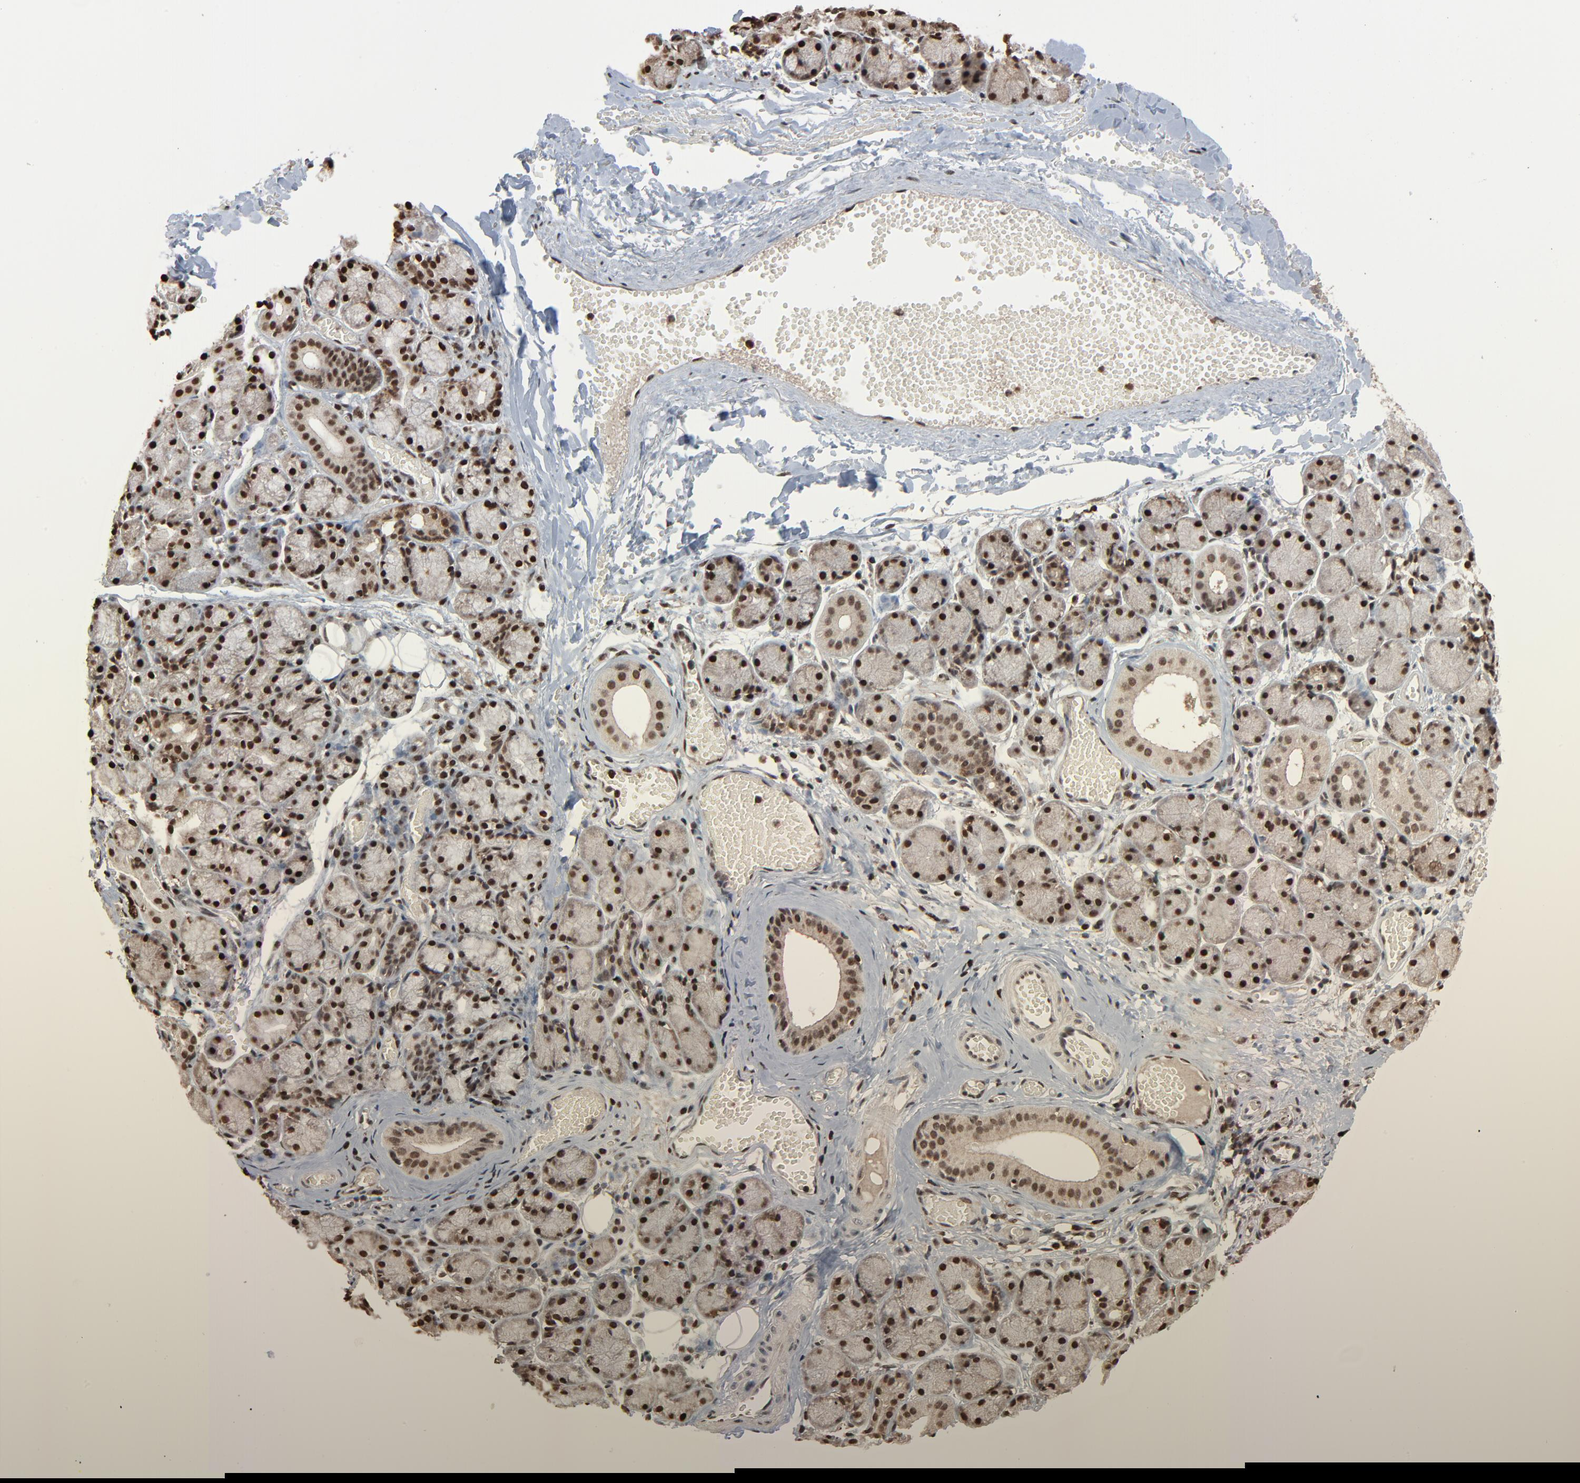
{"staining": {"intensity": "strong", "quantity": ">75%", "location": "nuclear"}, "tissue": "salivary gland", "cell_type": "Glandular cells", "image_type": "normal", "snomed": [{"axis": "morphology", "description": "Normal tissue, NOS"}, {"axis": "topography", "description": "Salivary gland"}], "caption": "Strong nuclear staining is present in about >75% of glandular cells in normal salivary gland.", "gene": "RPS6KA3", "patient": {"sex": "female", "age": 24}}